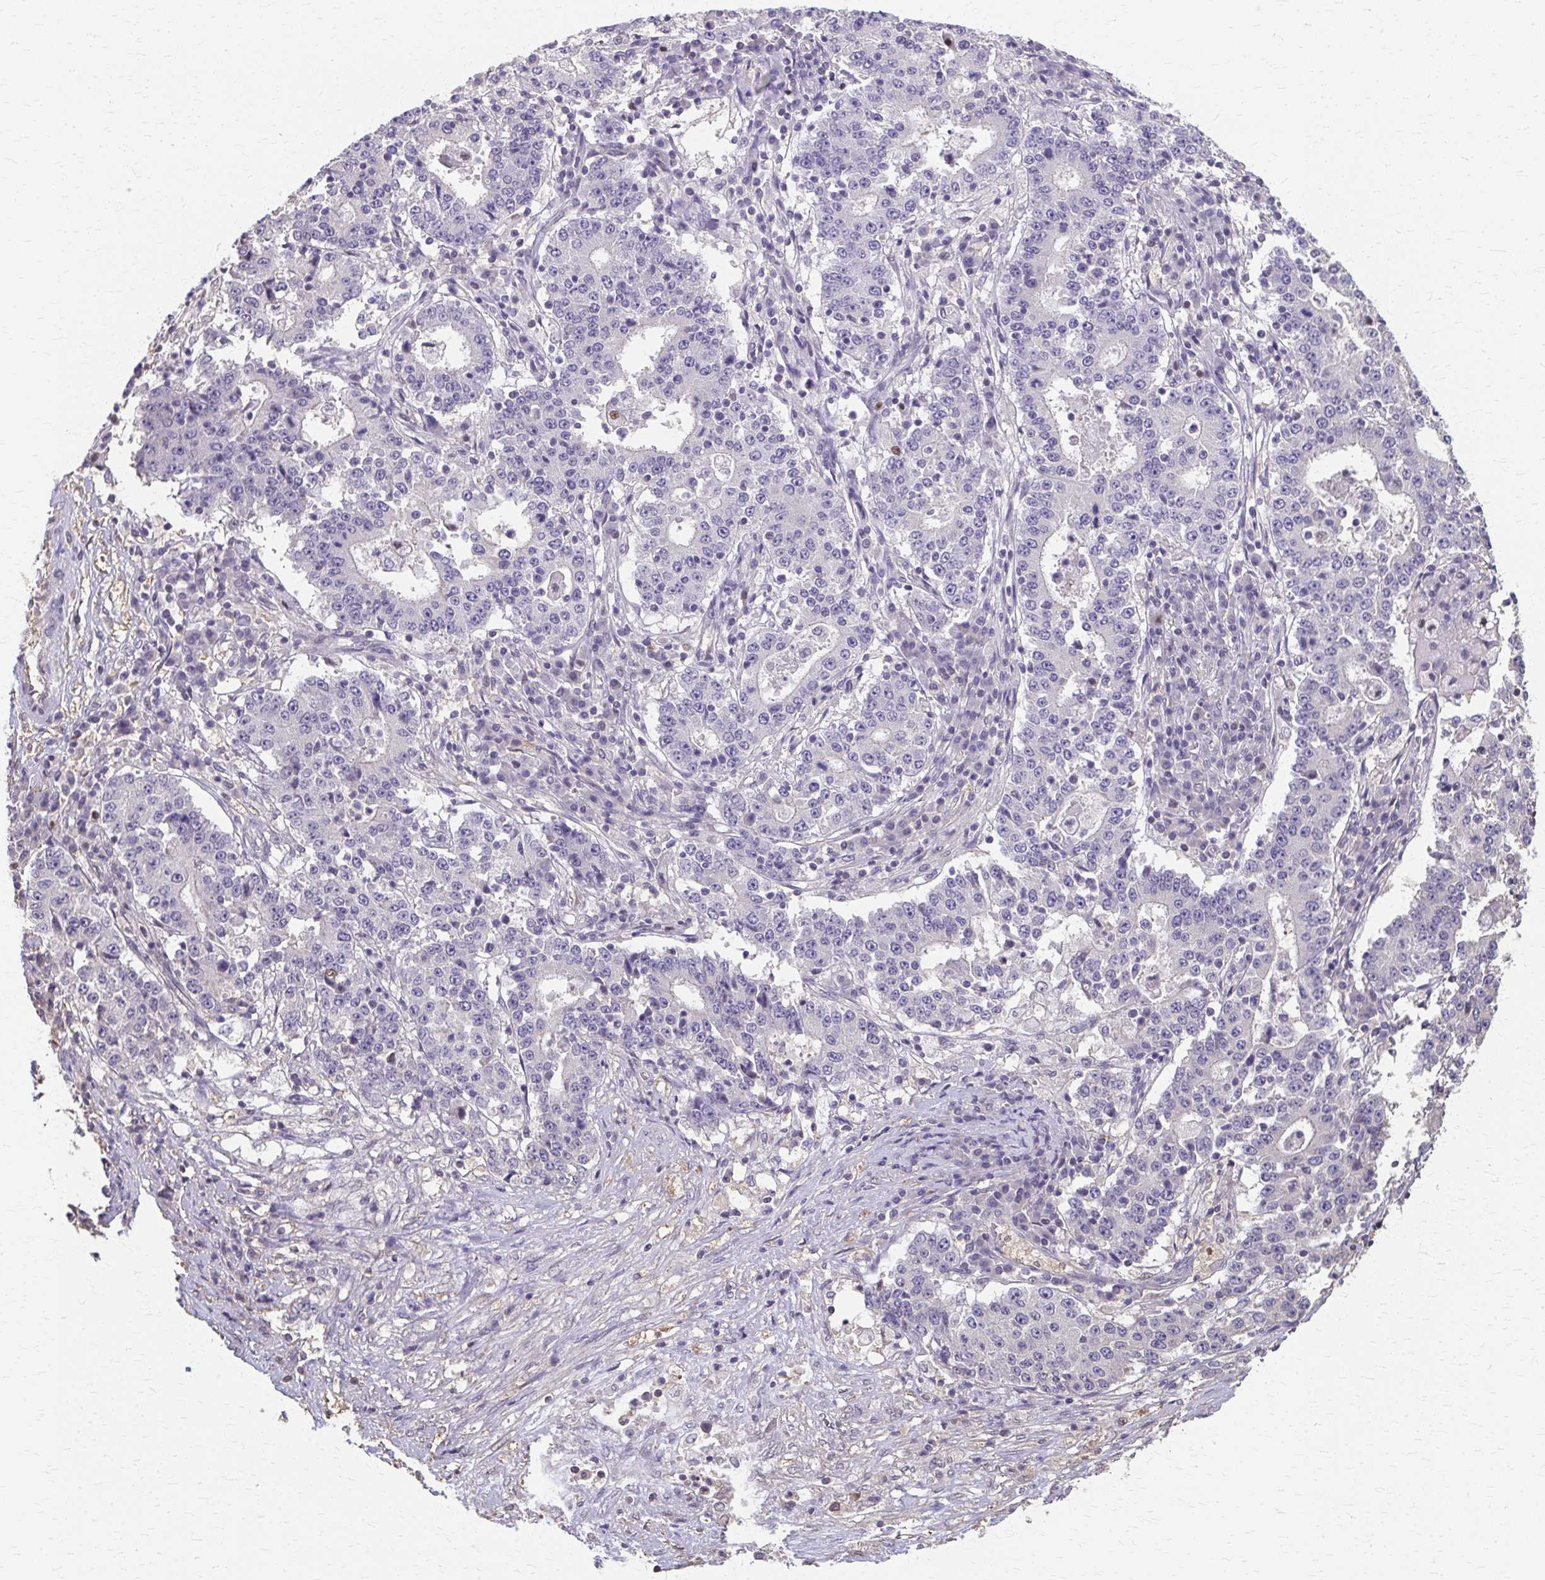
{"staining": {"intensity": "negative", "quantity": "none", "location": "none"}, "tissue": "stomach cancer", "cell_type": "Tumor cells", "image_type": "cancer", "snomed": [{"axis": "morphology", "description": "Adenocarcinoma, NOS"}, {"axis": "topography", "description": "Stomach"}], "caption": "Tumor cells show no significant protein expression in adenocarcinoma (stomach). The staining was performed using DAB to visualize the protein expression in brown, while the nuclei were stained in blue with hematoxylin (Magnification: 20x).", "gene": "RABGAP1L", "patient": {"sex": "male", "age": 59}}